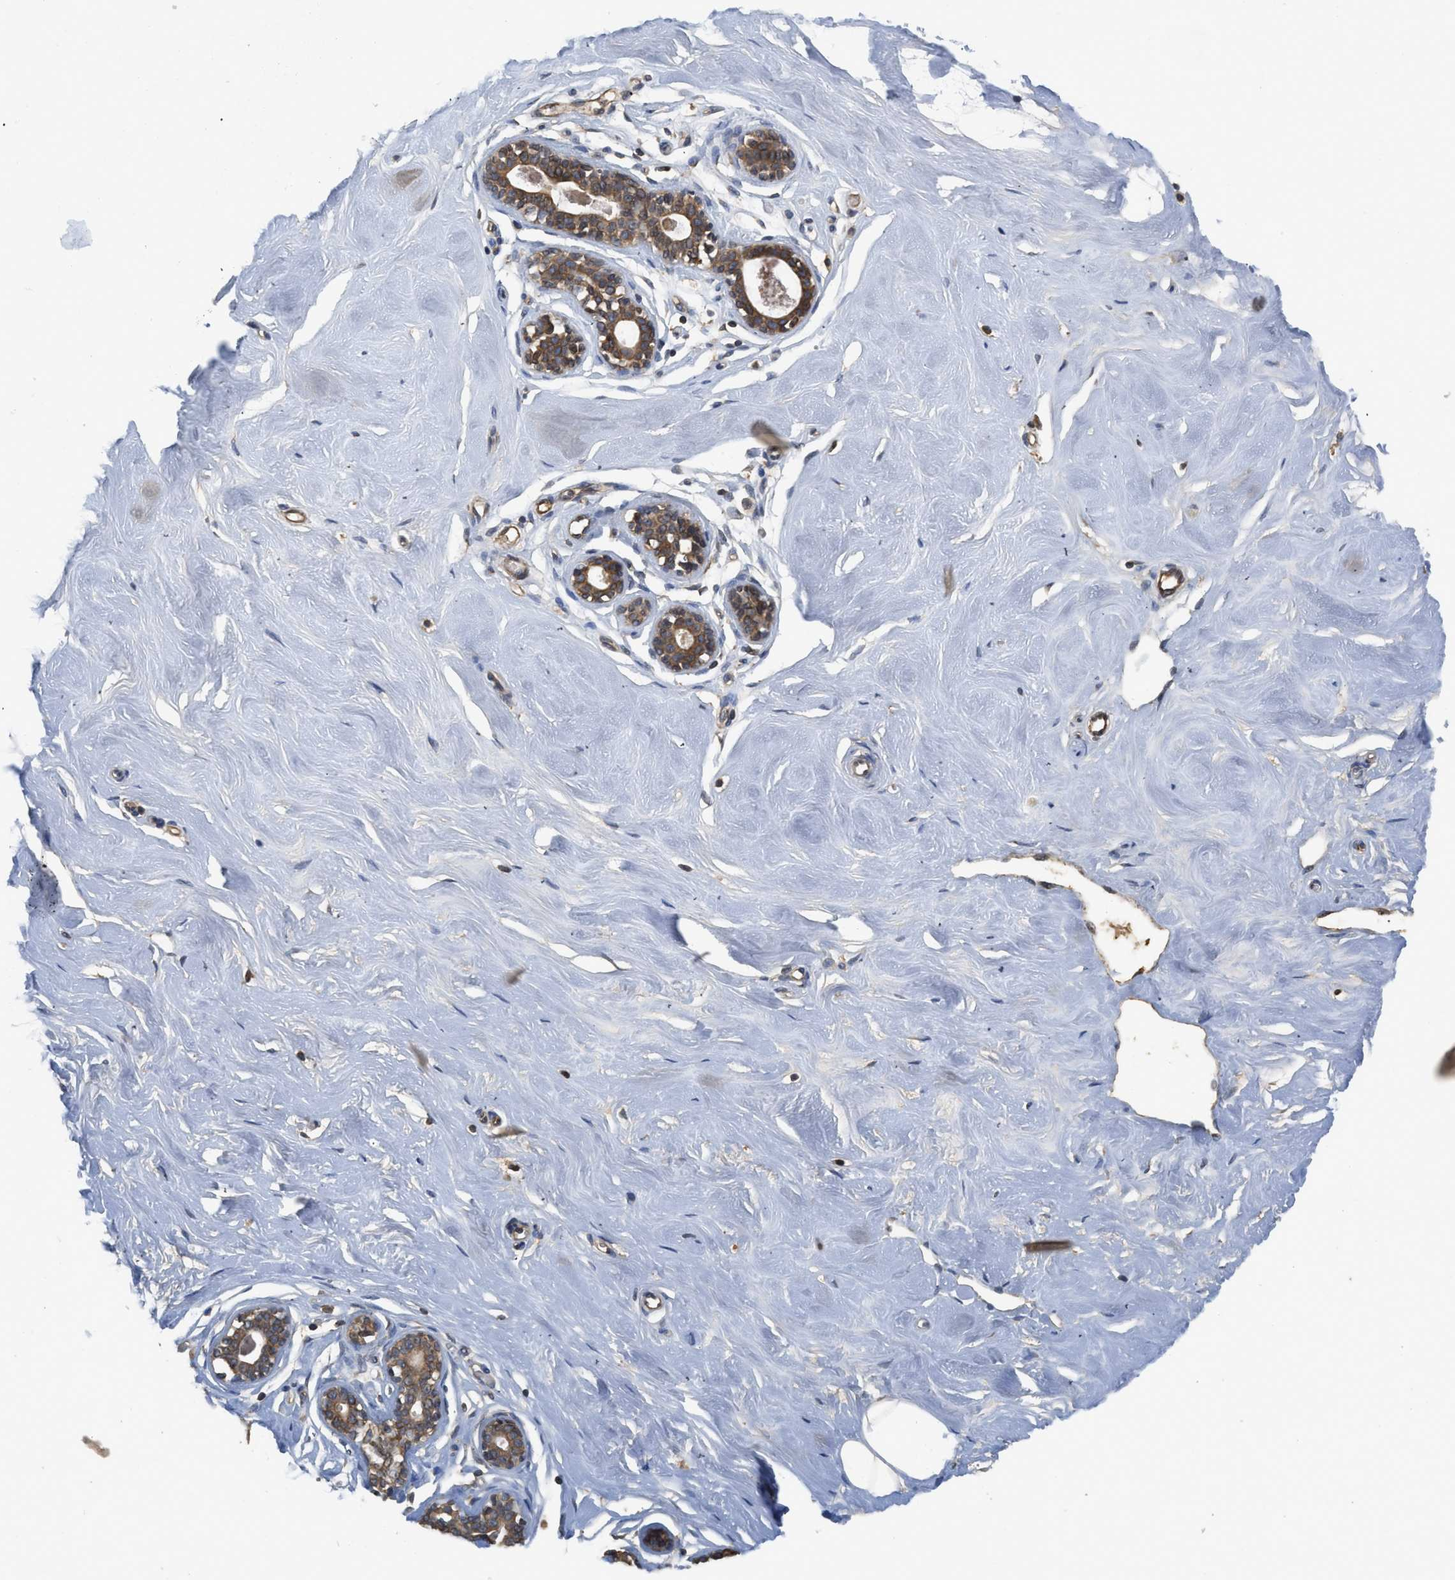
{"staining": {"intensity": "weak", "quantity": "<25%", "location": "cytoplasmic/membranous"}, "tissue": "breast", "cell_type": "Adipocytes", "image_type": "normal", "snomed": [{"axis": "morphology", "description": "Normal tissue, NOS"}, {"axis": "topography", "description": "Breast"}], "caption": "This histopathology image is of benign breast stained with immunohistochemistry (IHC) to label a protein in brown with the nuclei are counter-stained blue. There is no staining in adipocytes.", "gene": "BCAP31", "patient": {"sex": "female", "age": 23}}